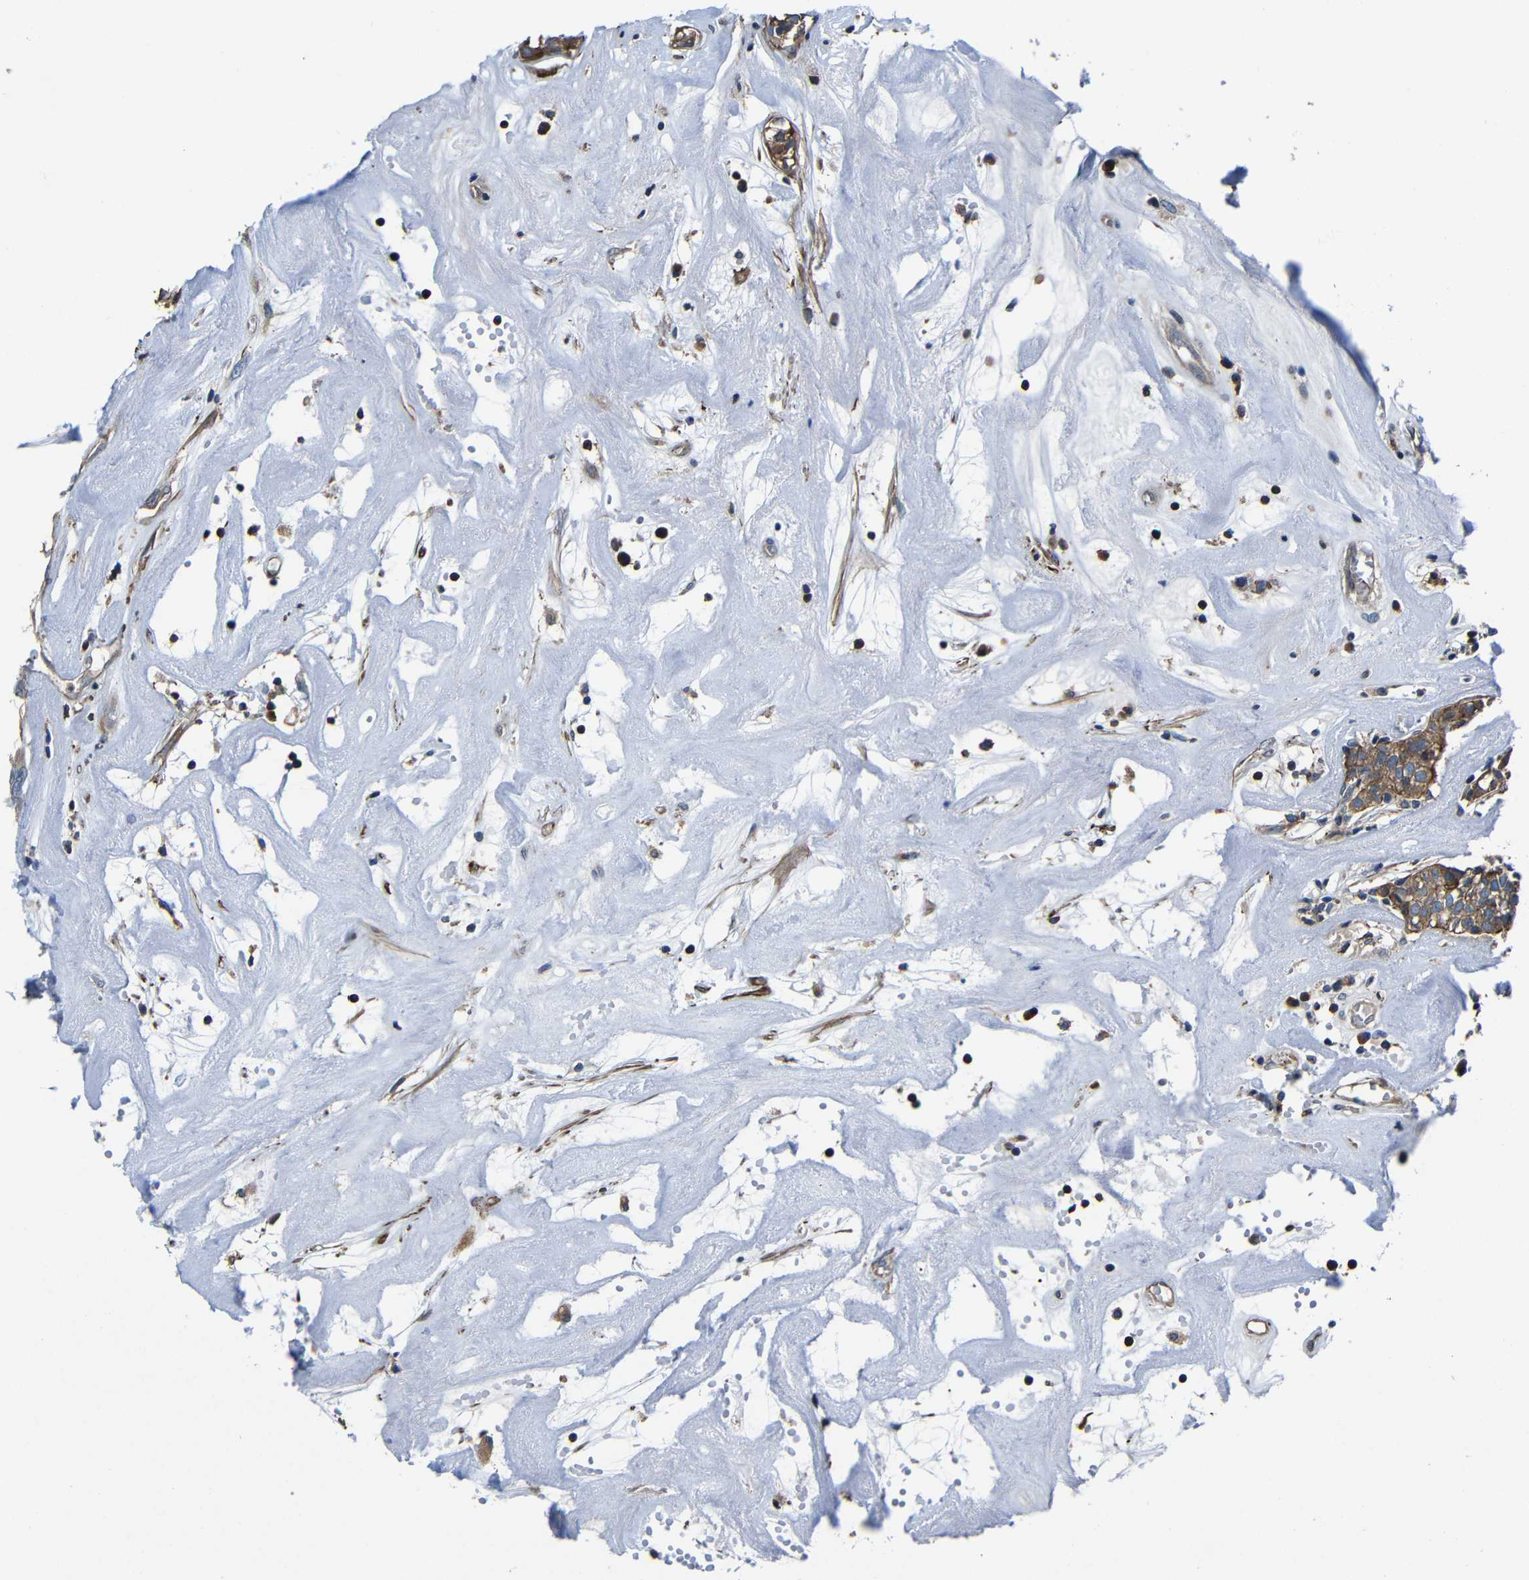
{"staining": {"intensity": "moderate", "quantity": ">75%", "location": "cytoplasmic/membranous"}, "tissue": "head and neck cancer", "cell_type": "Tumor cells", "image_type": "cancer", "snomed": [{"axis": "morphology", "description": "Adenocarcinoma, NOS"}, {"axis": "topography", "description": "Salivary gland"}, {"axis": "topography", "description": "Head-Neck"}], "caption": "Immunohistochemistry image of head and neck cancer (adenocarcinoma) stained for a protein (brown), which demonstrates medium levels of moderate cytoplasmic/membranous staining in approximately >75% of tumor cells.", "gene": "GDI1", "patient": {"sex": "female", "age": 65}}